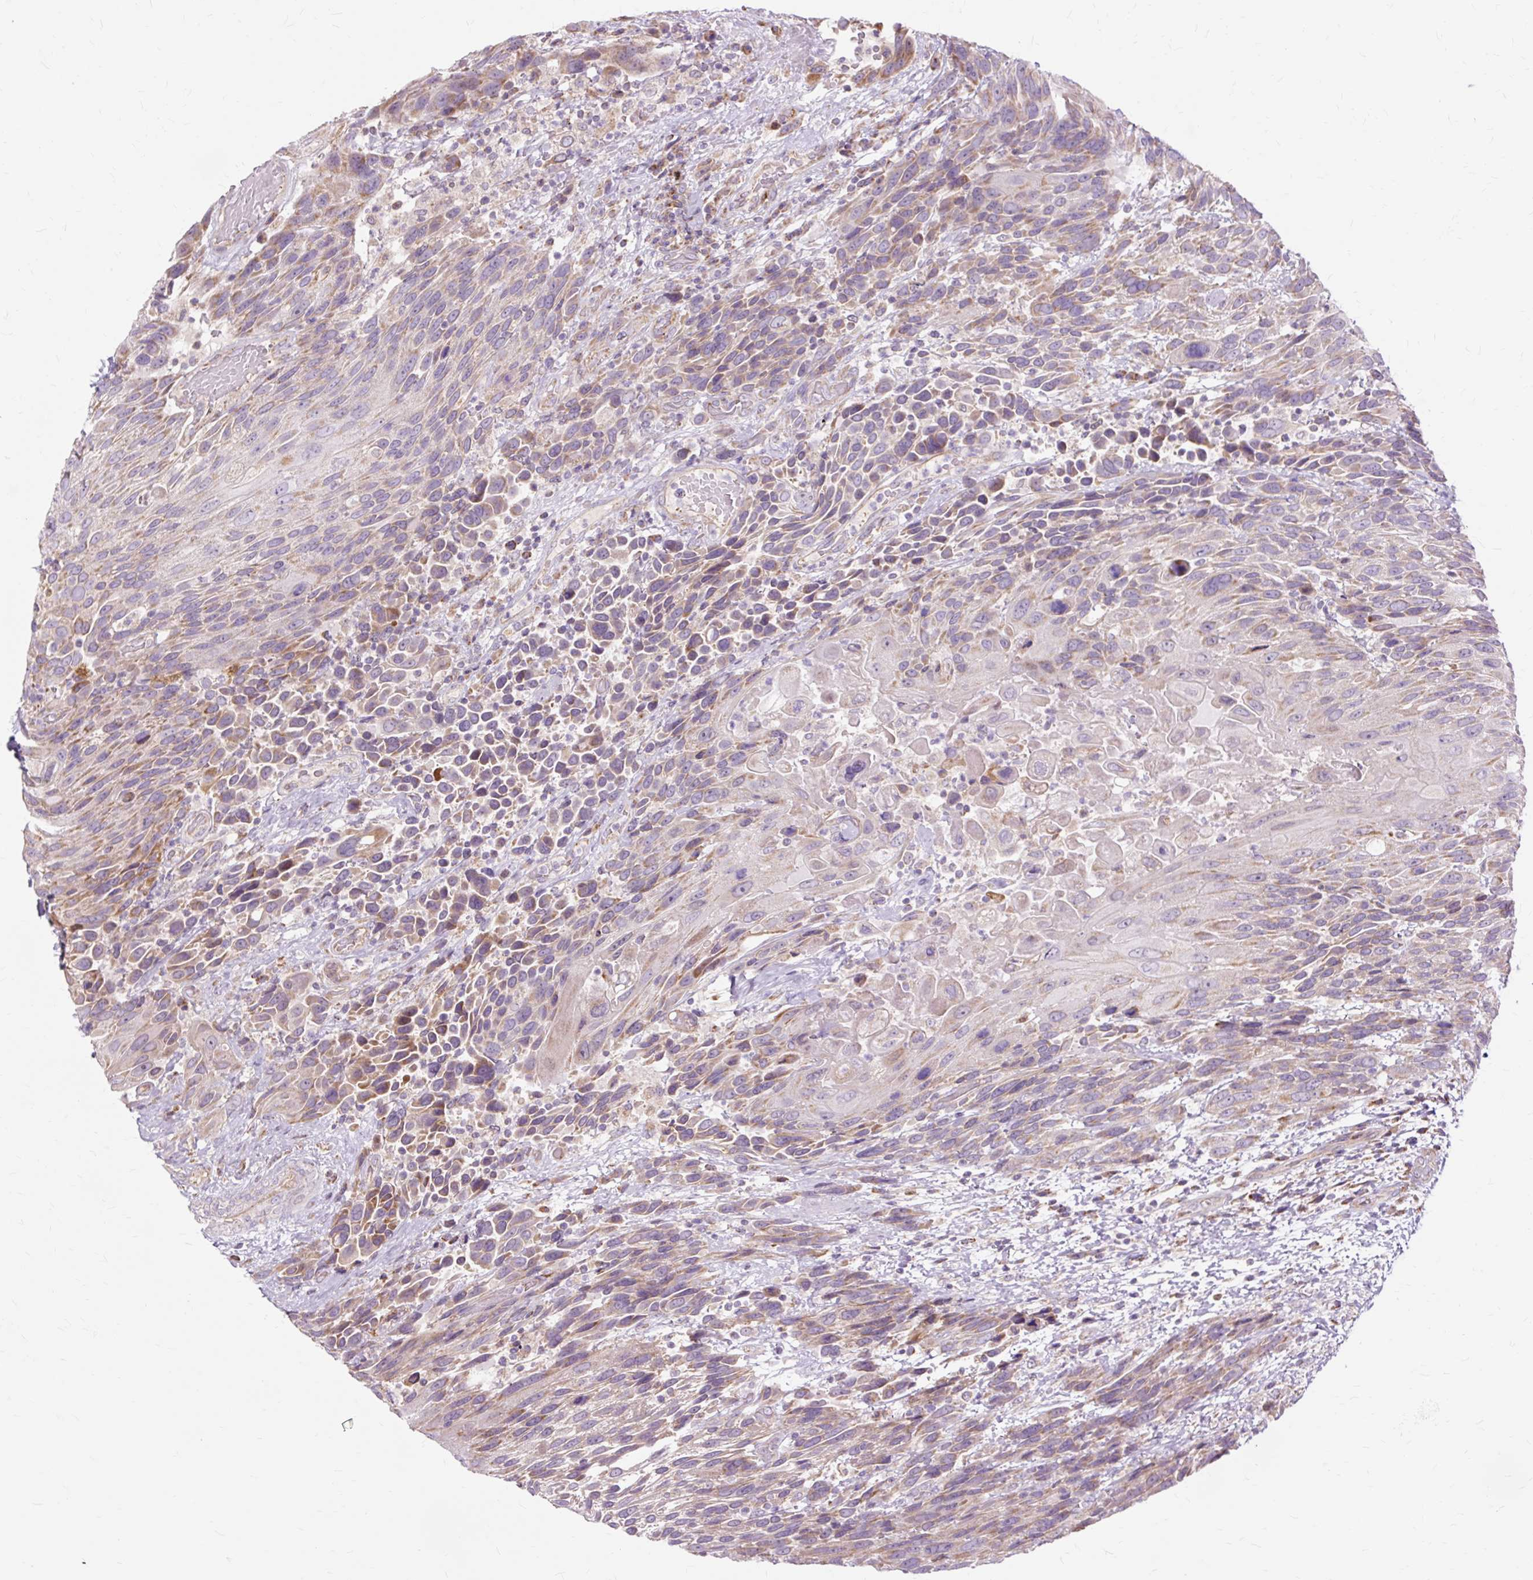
{"staining": {"intensity": "moderate", "quantity": ">75%", "location": "cytoplasmic/membranous"}, "tissue": "urothelial cancer", "cell_type": "Tumor cells", "image_type": "cancer", "snomed": [{"axis": "morphology", "description": "Urothelial carcinoma, High grade"}, {"axis": "topography", "description": "Urinary bladder"}], "caption": "Immunohistochemical staining of human urothelial cancer demonstrates medium levels of moderate cytoplasmic/membranous protein expression in about >75% of tumor cells.", "gene": "PDZD2", "patient": {"sex": "female", "age": 70}}